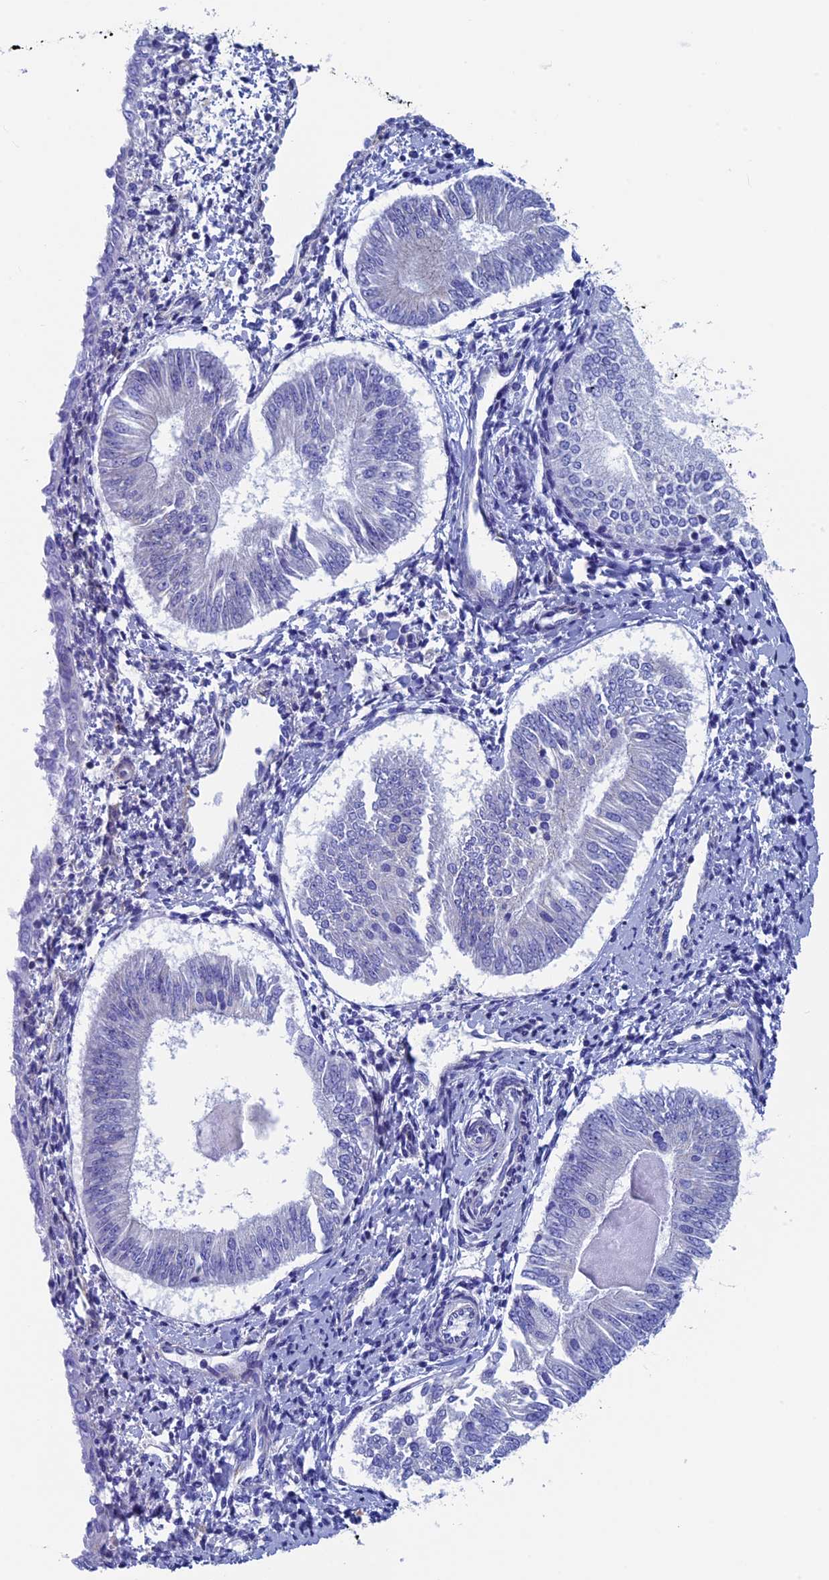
{"staining": {"intensity": "negative", "quantity": "none", "location": "none"}, "tissue": "endometrial cancer", "cell_type": "Tumor cells", "image_type": "cancer", "snomed": [{"axis": "morphology", "description": "Adenocarcinoma, NOS"}, {"axis": "topography", "description": "Endometrium"}], "caption": "DAB (3,3'-diaminobenzidine) immunohistochemical staining of human endometrial adenocarcinoma shows no significant positivity in tumor cells. (Brightfield microscopy of DAB (3,3'-diaminobenzidine) immunohistochemistry at high magnification).", "gene": "SEPTIN1", "patient": {"sex": "female", "age": 58}}